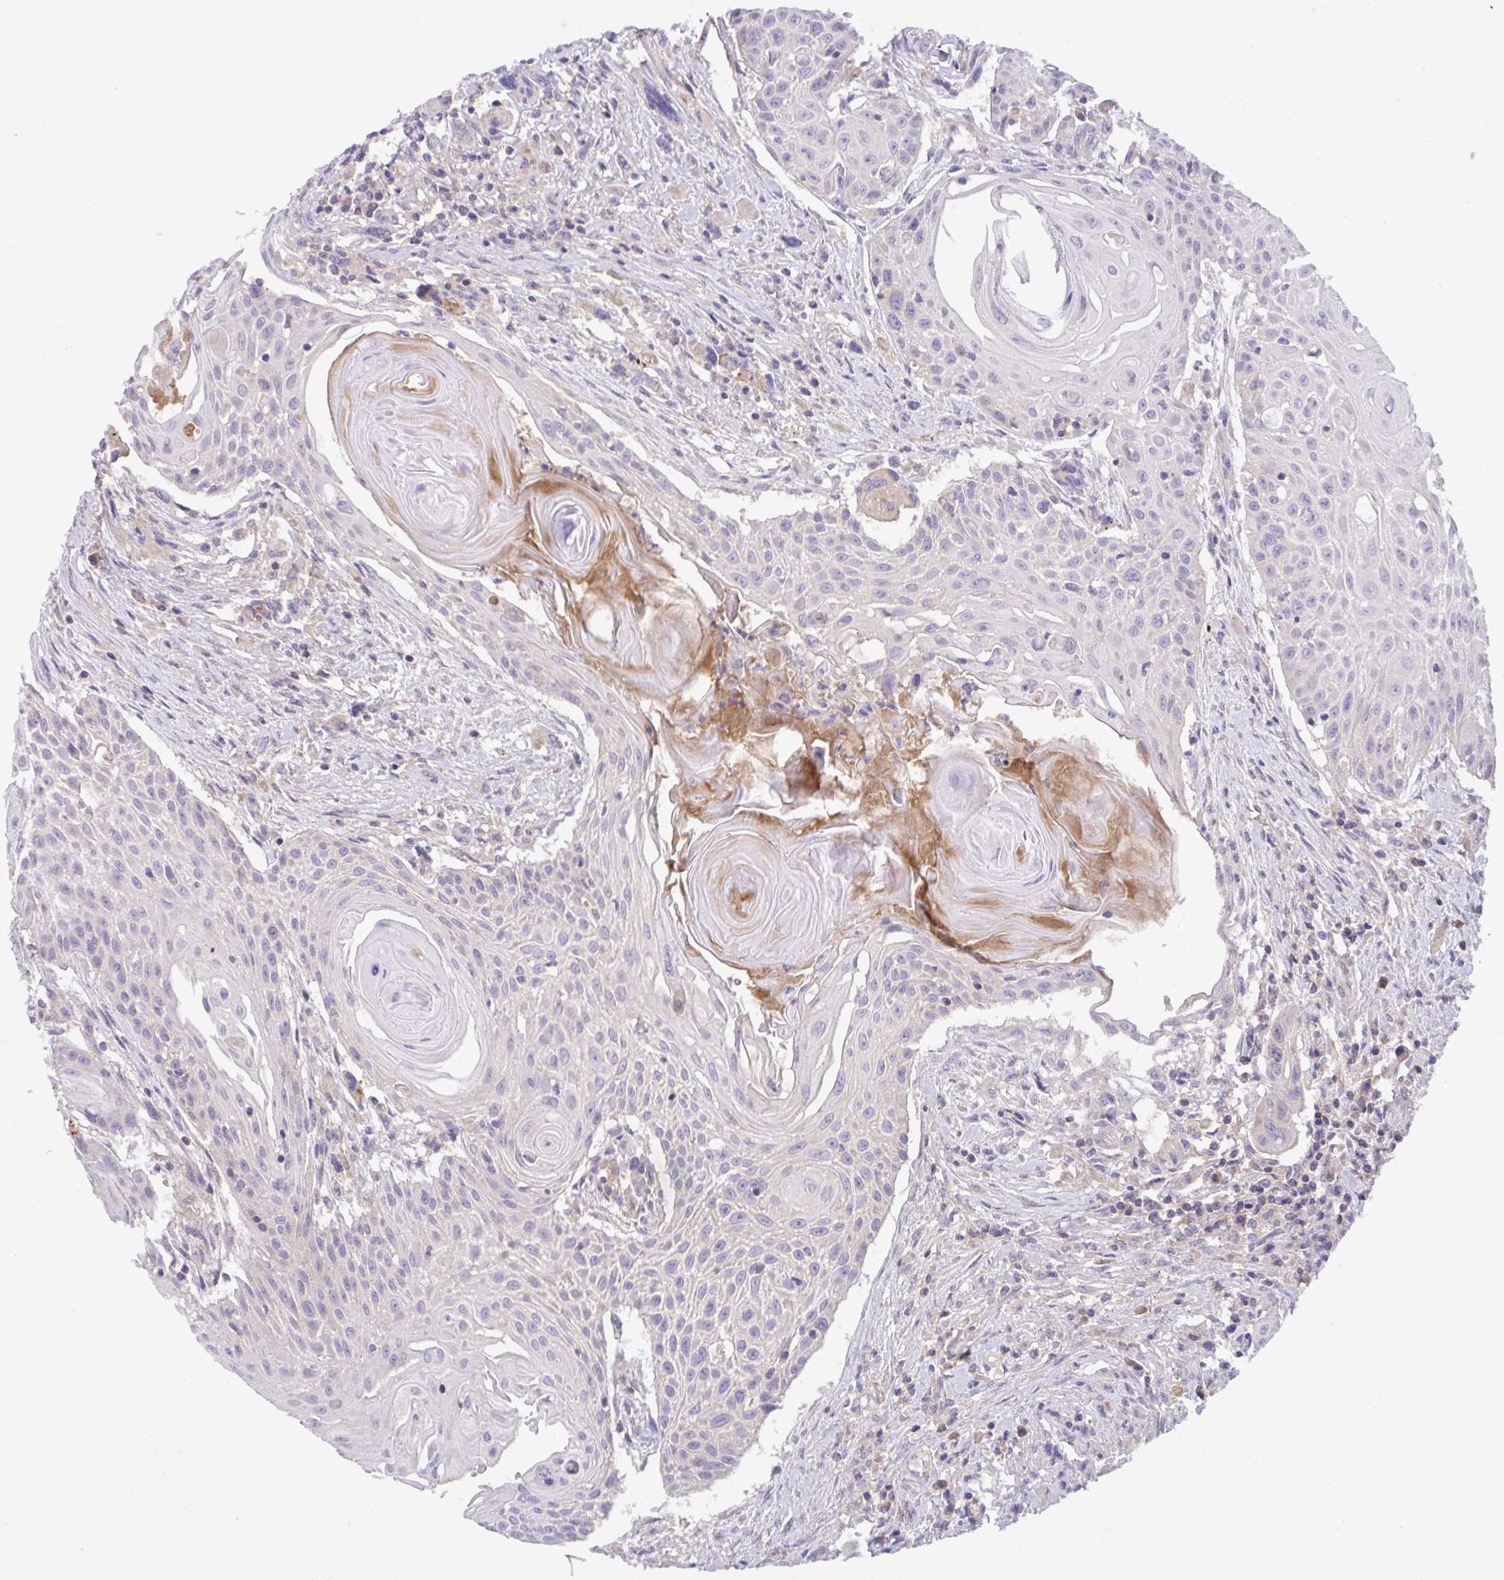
{"staining": {"intensity": "negative", "quantity": "none", "location": "none"}, "tissue": "head and neck cancer", "cell_type": "Tumor cells", "image_type": "cancer", "snomed": [{"axis": "morphology", "description": "Squamous cell carcinoma, NOS"}, {"axis": "topography", "description": "Lymph node"}, {"axis": "topography", "description": "Salivary gland"}, {"axis": "topography", "description": "Head-Neck"}], "caption": "Human head and neck cancer (squamous cell carcinoma) stained for a protein using immunohistochemistry (IHC) displays no expression in tumor cells.", "gene": "ZNF581", "patient": {"sex": "female", "age": 74}}